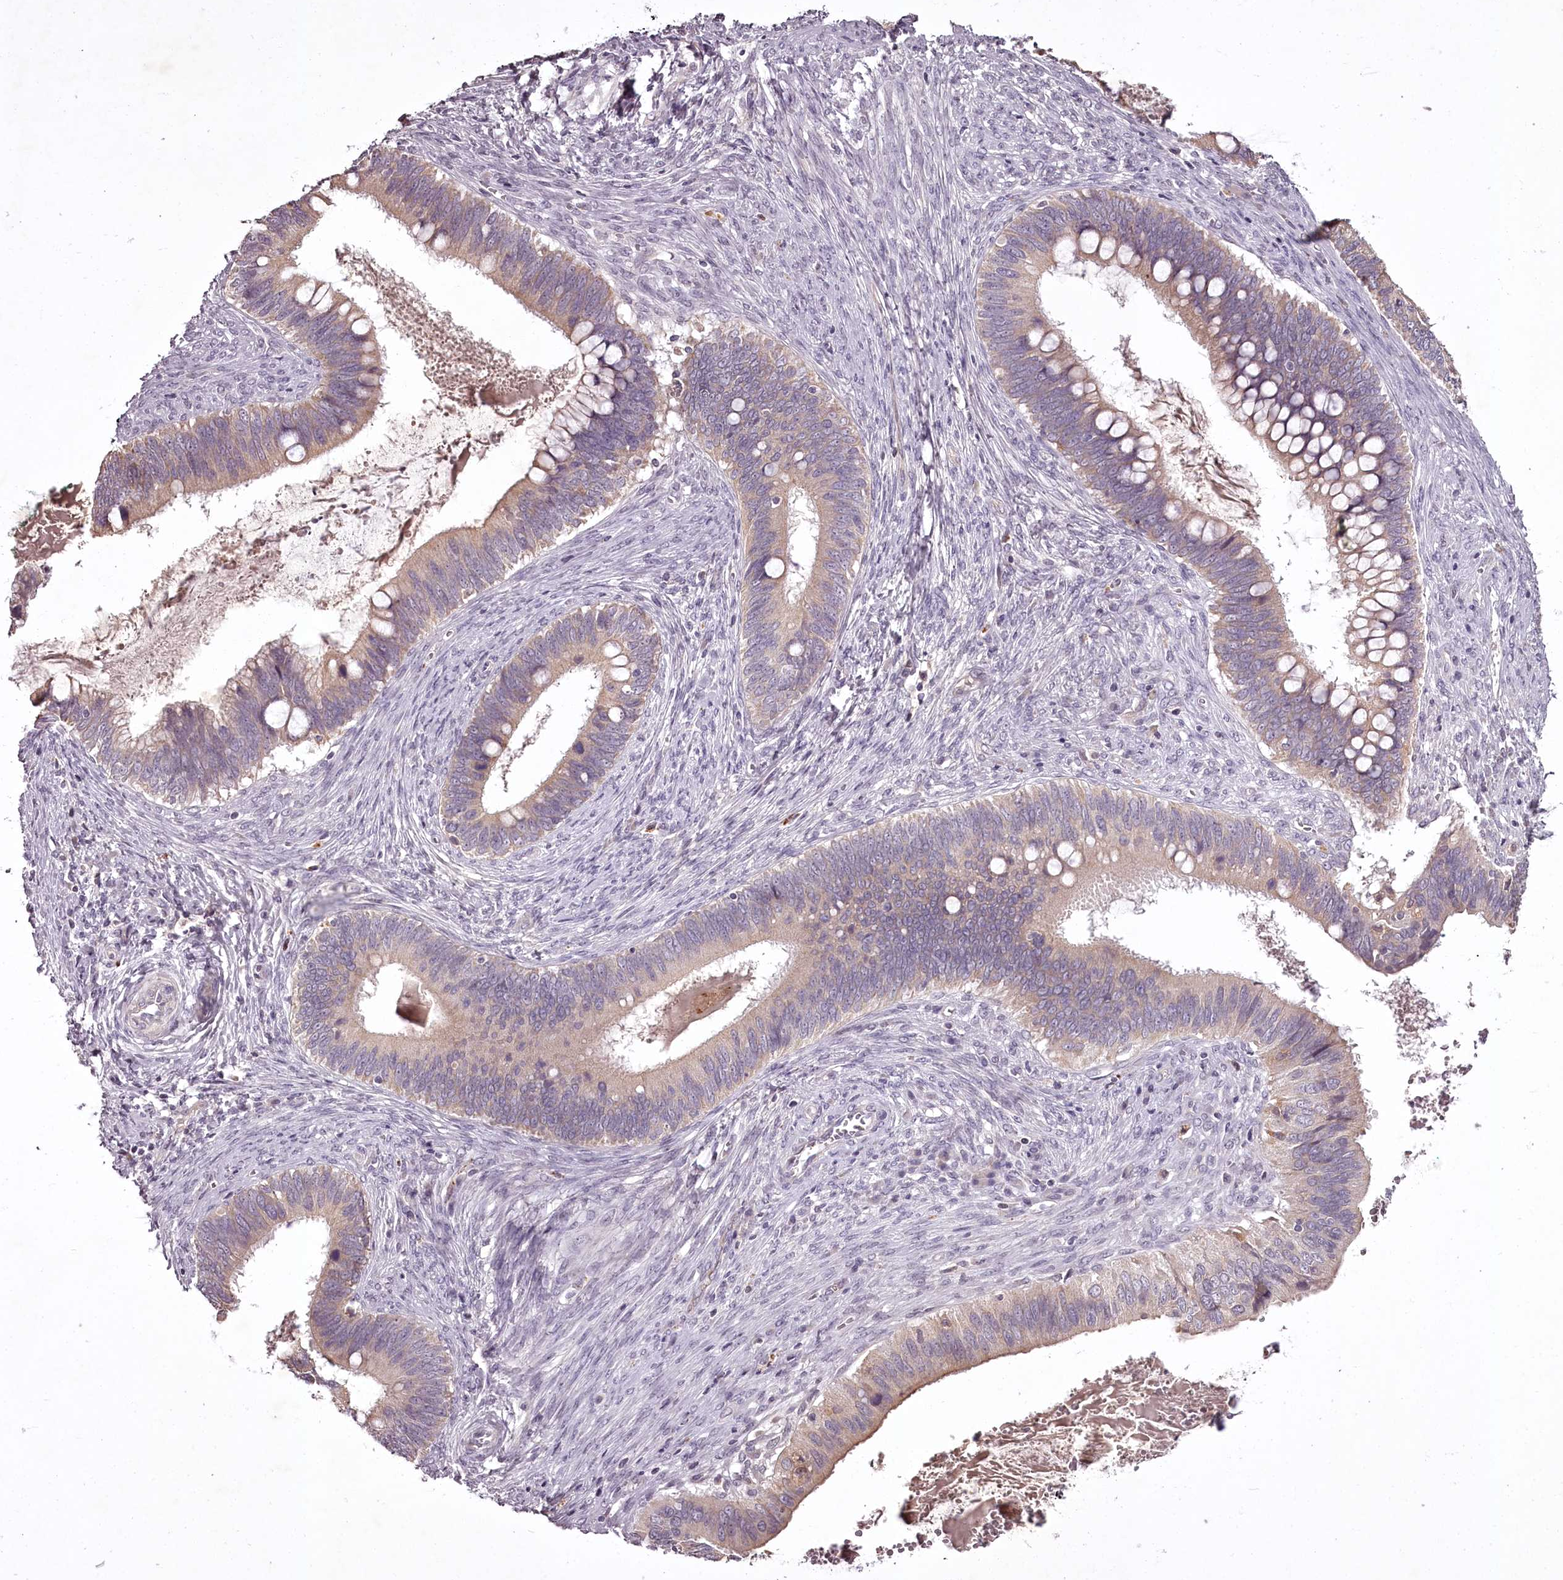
{"staining": {"intensity": "weak", "quantity": "25%-75%", "location": "cytoplasmic/membranous"}, "tissue": "cervical cancer", "cell_type": "Tumor cells", "image_type": "cancer", "snomed": [{"axis": "morphology", "description": "Adenocarcinoma, NOS"}, {"axis": "topography", "description": "Cervix"}], "caption": "Approximately 25%-75% of tumor cells in human adenocarcinoma (cervical) display weak cytoplasmic/membranous protein positivity as visualized by brown immunohistochemical staining.", "gene": "RBMXL2", "patient": {"sex": "female", "age": 42}}